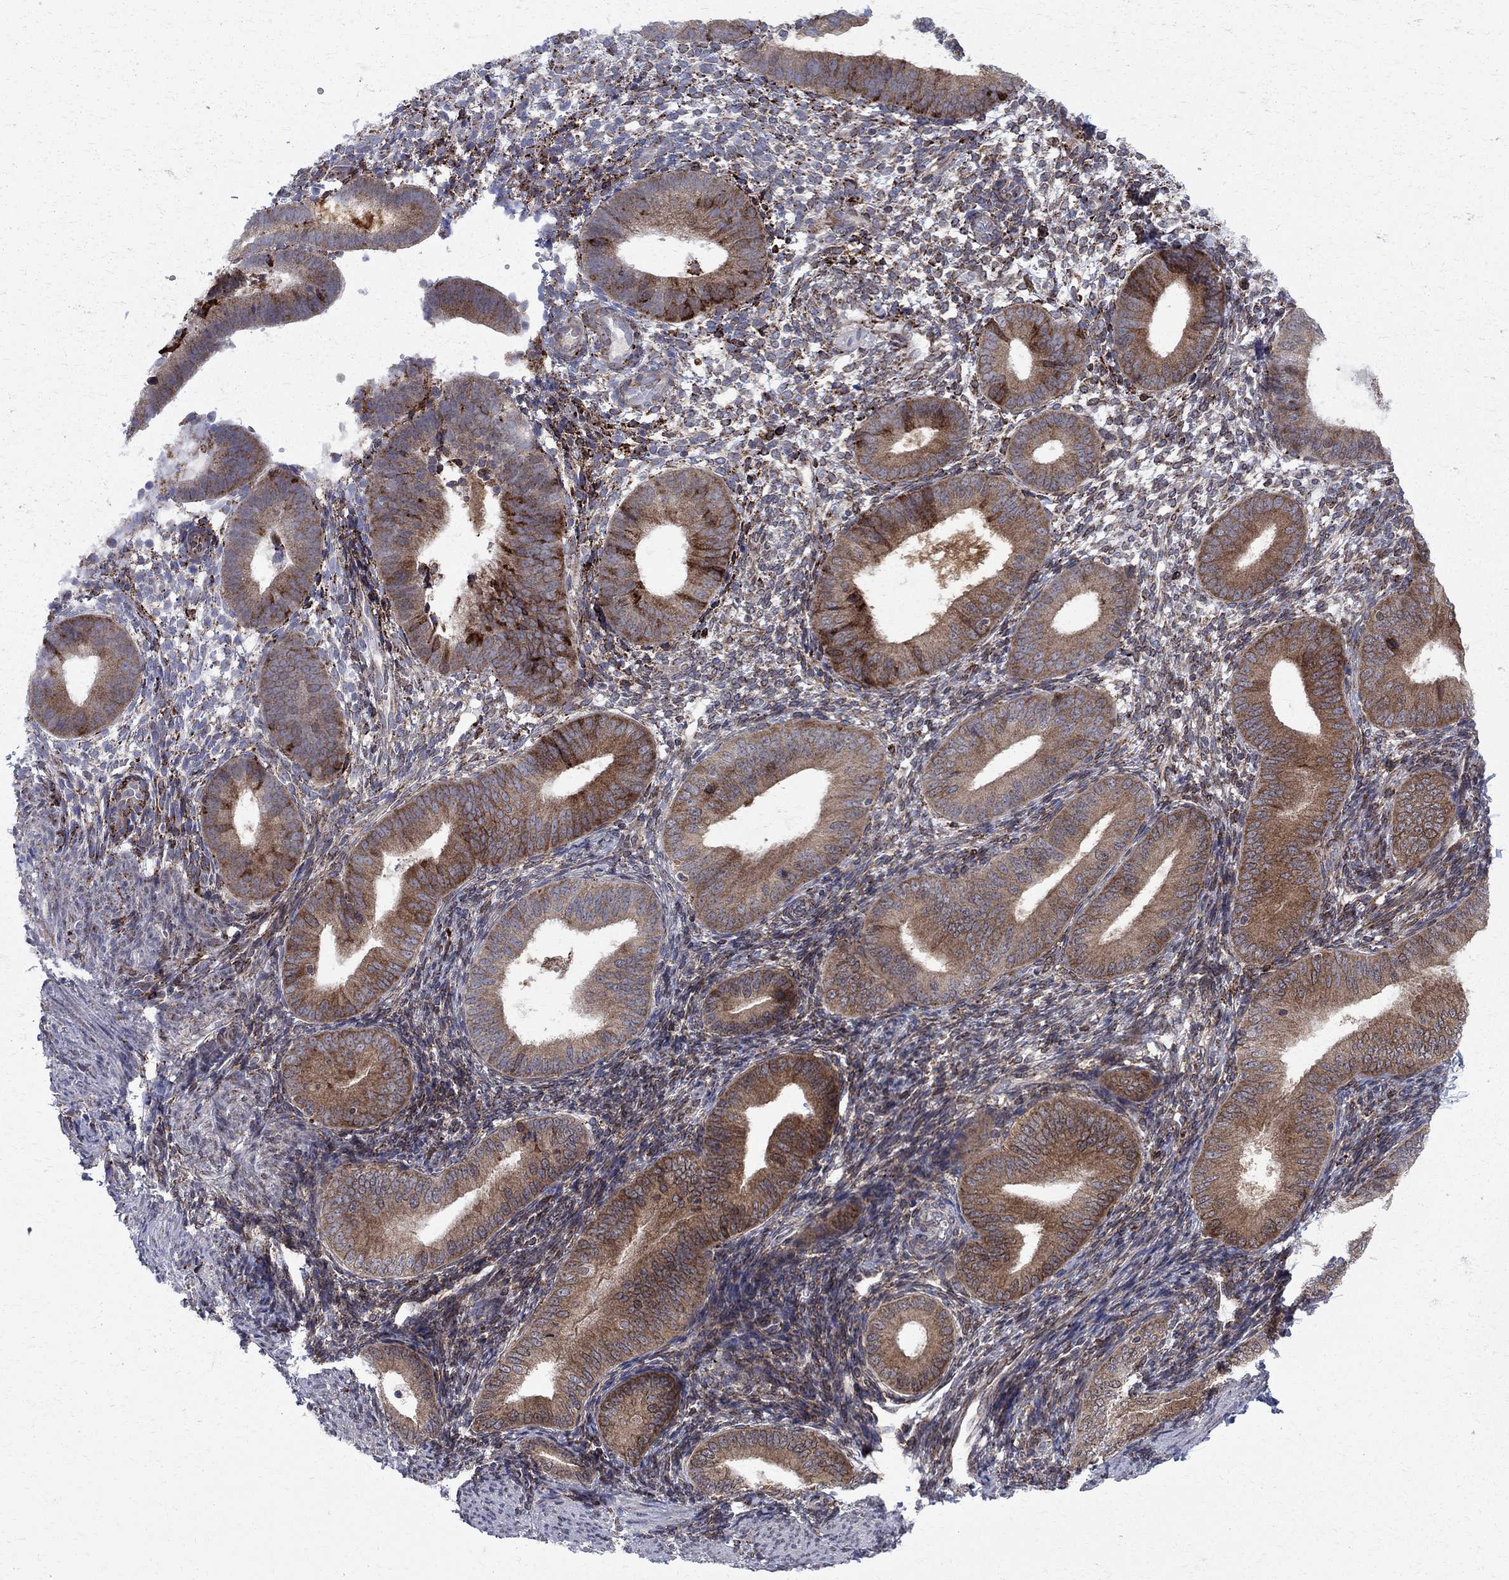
{"staining": {"intensity": "strong", "quantity": "<25%", "location": "cytoplasmic/membranous"}, "tissue": "endometrium", "cell_type": "Cells in endometrial stroma", "image_type": "normal", "snomed": [{"axis": "morphology", "description": "Normal tissue, NOS"}, {"axis": "topography", "description": "Endometrium"}], "caption": "Immunohistochemical staining of benign human endometrium shows <25% levels of strong cytoplasmic/membranous protein positivity in about <25% of cells in endometrial stroma. The protein of interest is shown in brown color, while the nuclei are stained blue.", "gene": "CAB39L", "patient": {"sex": "female", "age": 39}}